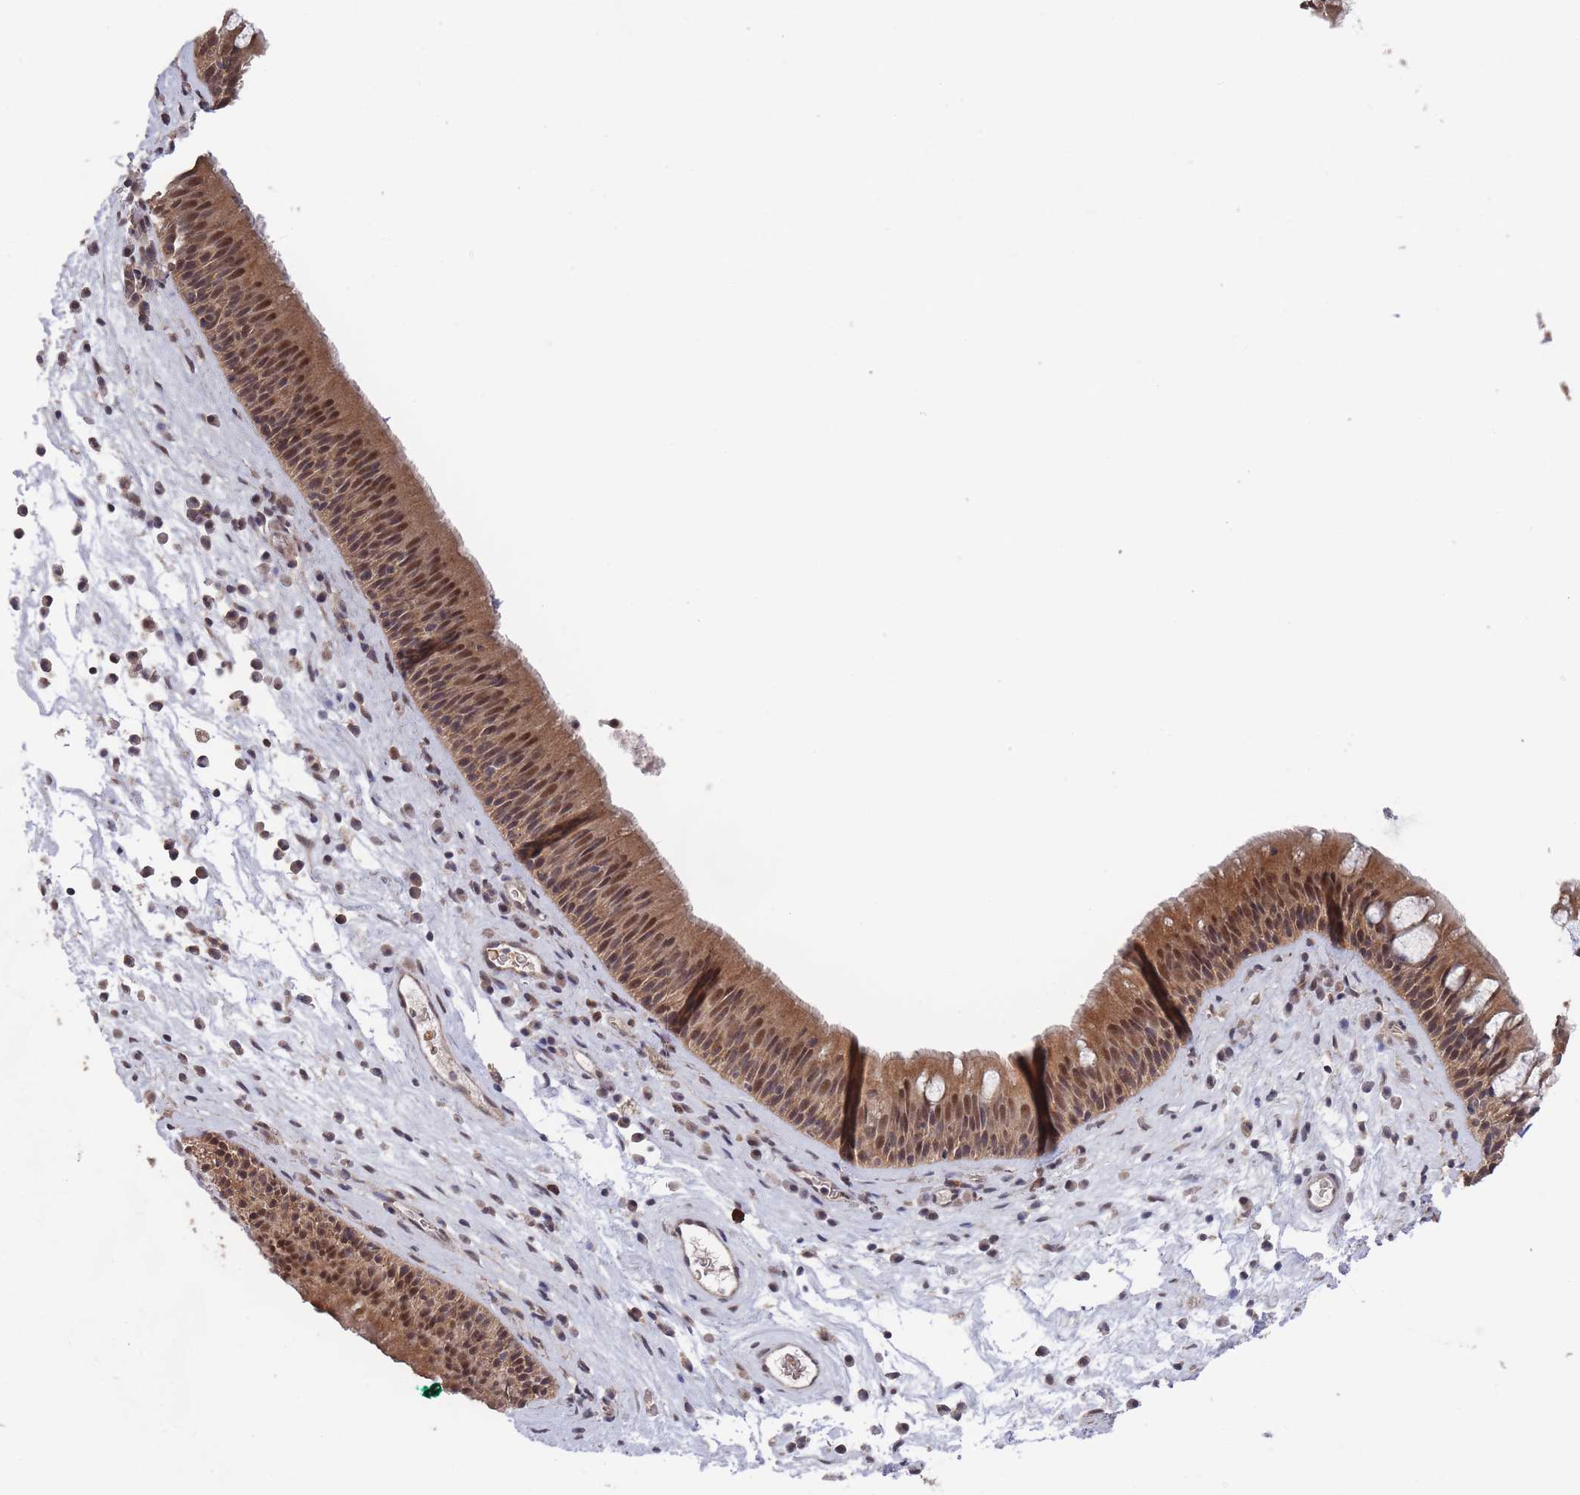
{"staining": {"intensity": "moderate", "quantity": ">75%", "location": "cytoplasmic/membranous,nuclear"}, "tissue": "nasopharynx", "cell_type": "Respiratory epithelial cells", "image_type": "normal", "snomed": [{"axis": "morphology", "description": "Normal tissue, NOS"}, {"axis": "topography", "description": "Nasopharynx"}], "caption": "Immunohistochemistry of normal human nasopharynx reveals medium levels of moderate cytoplasmic/membranous,nuclear expression in about >75% of respiratory epithelial cells.", "gene": "SF3B1", "patient": {"sex": "male", "age": 63}}